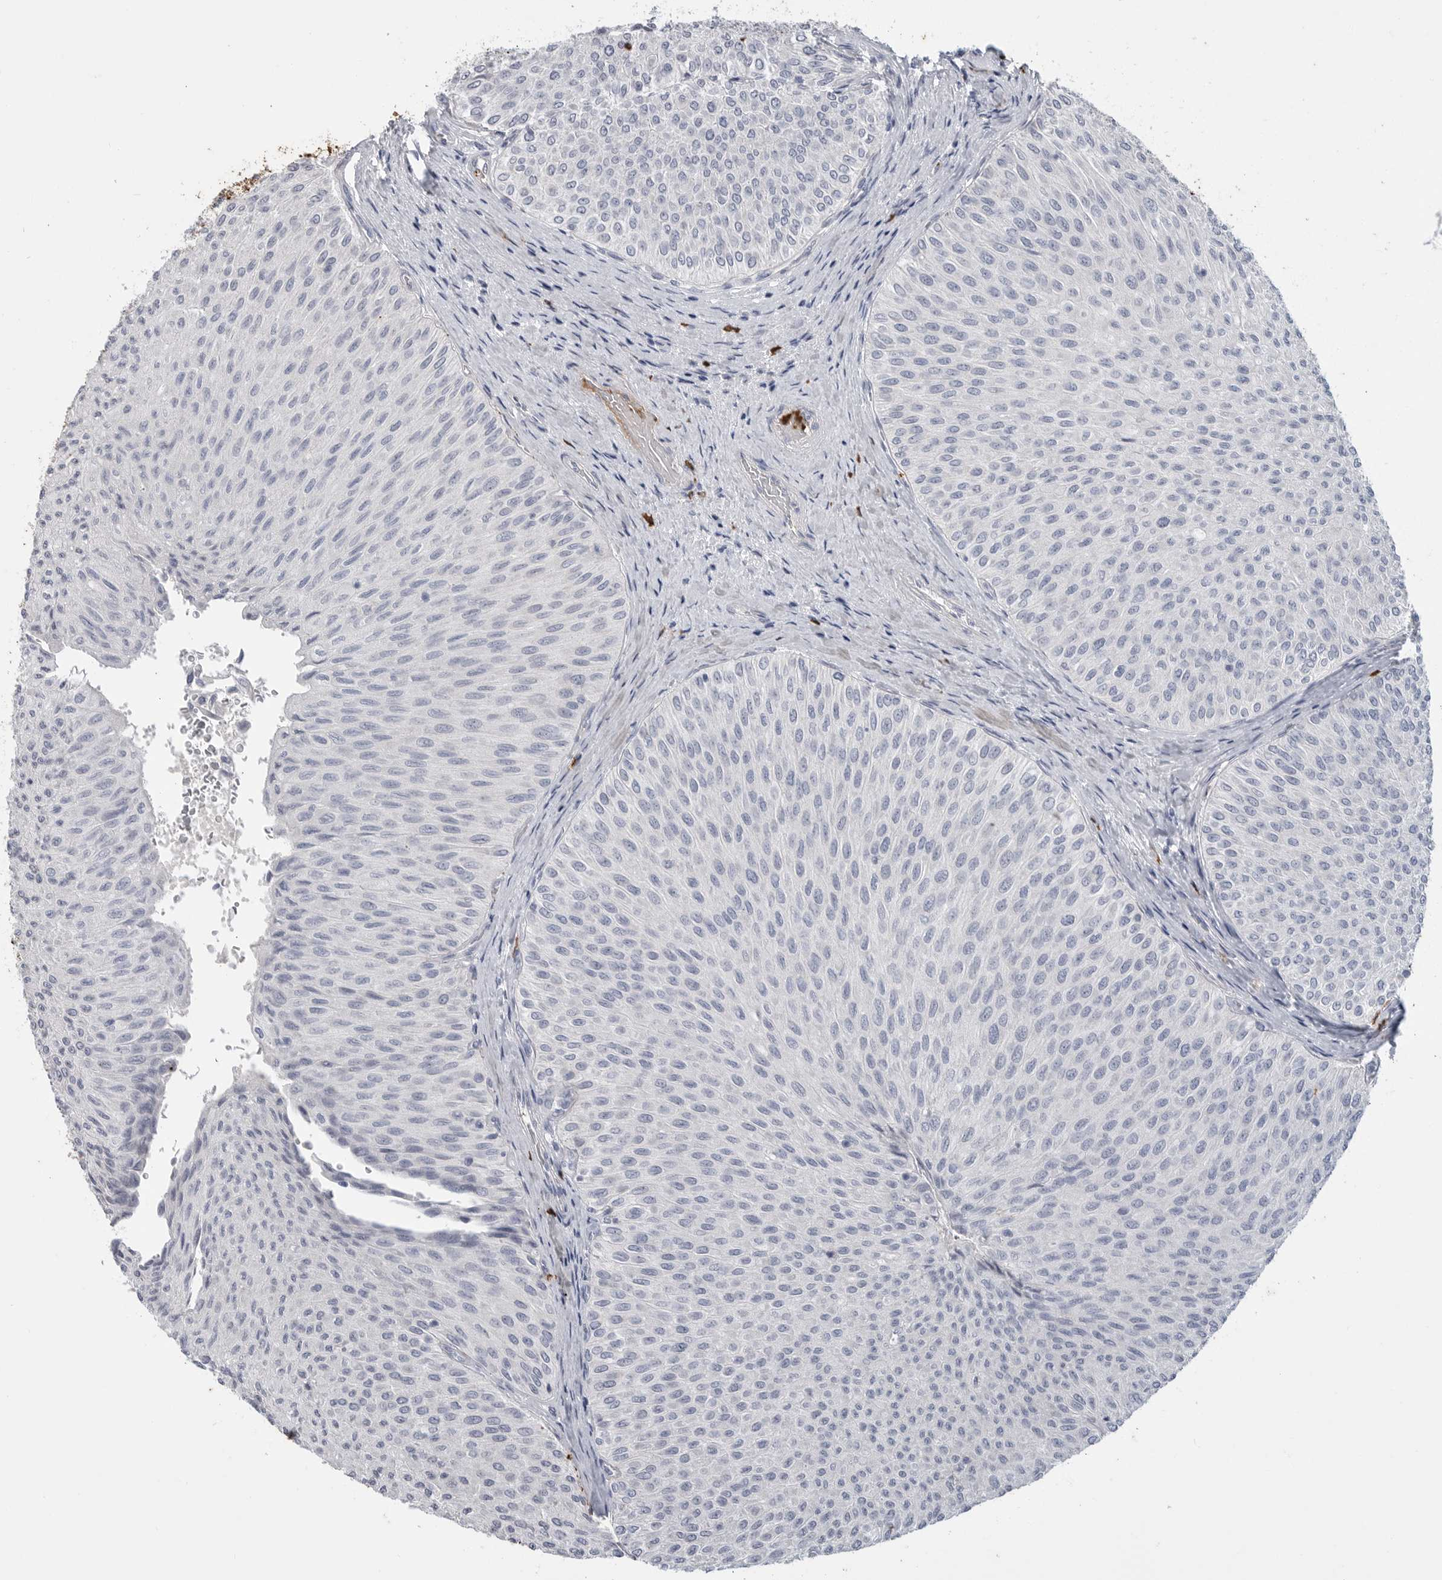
{"staining": {"intensity": "negative", "quantity": "none", "location": "none"}, "tissue": "urothelial cancer", "cell_type": "Tumor cells", "image_type": "cancer", "snomed": [{"axis": "morphology", "description": "Urothelial carcinoma, Low grade"}, {"axis": "topography", "description": "Urinary bladder"}], "caption": "The immunohistochemistry (IHC) image has no significant staining in tumor cells of urothelial cancer tissue.", "gene": "CYB561D1", "patient": {"sex": "male", "age": 78}}